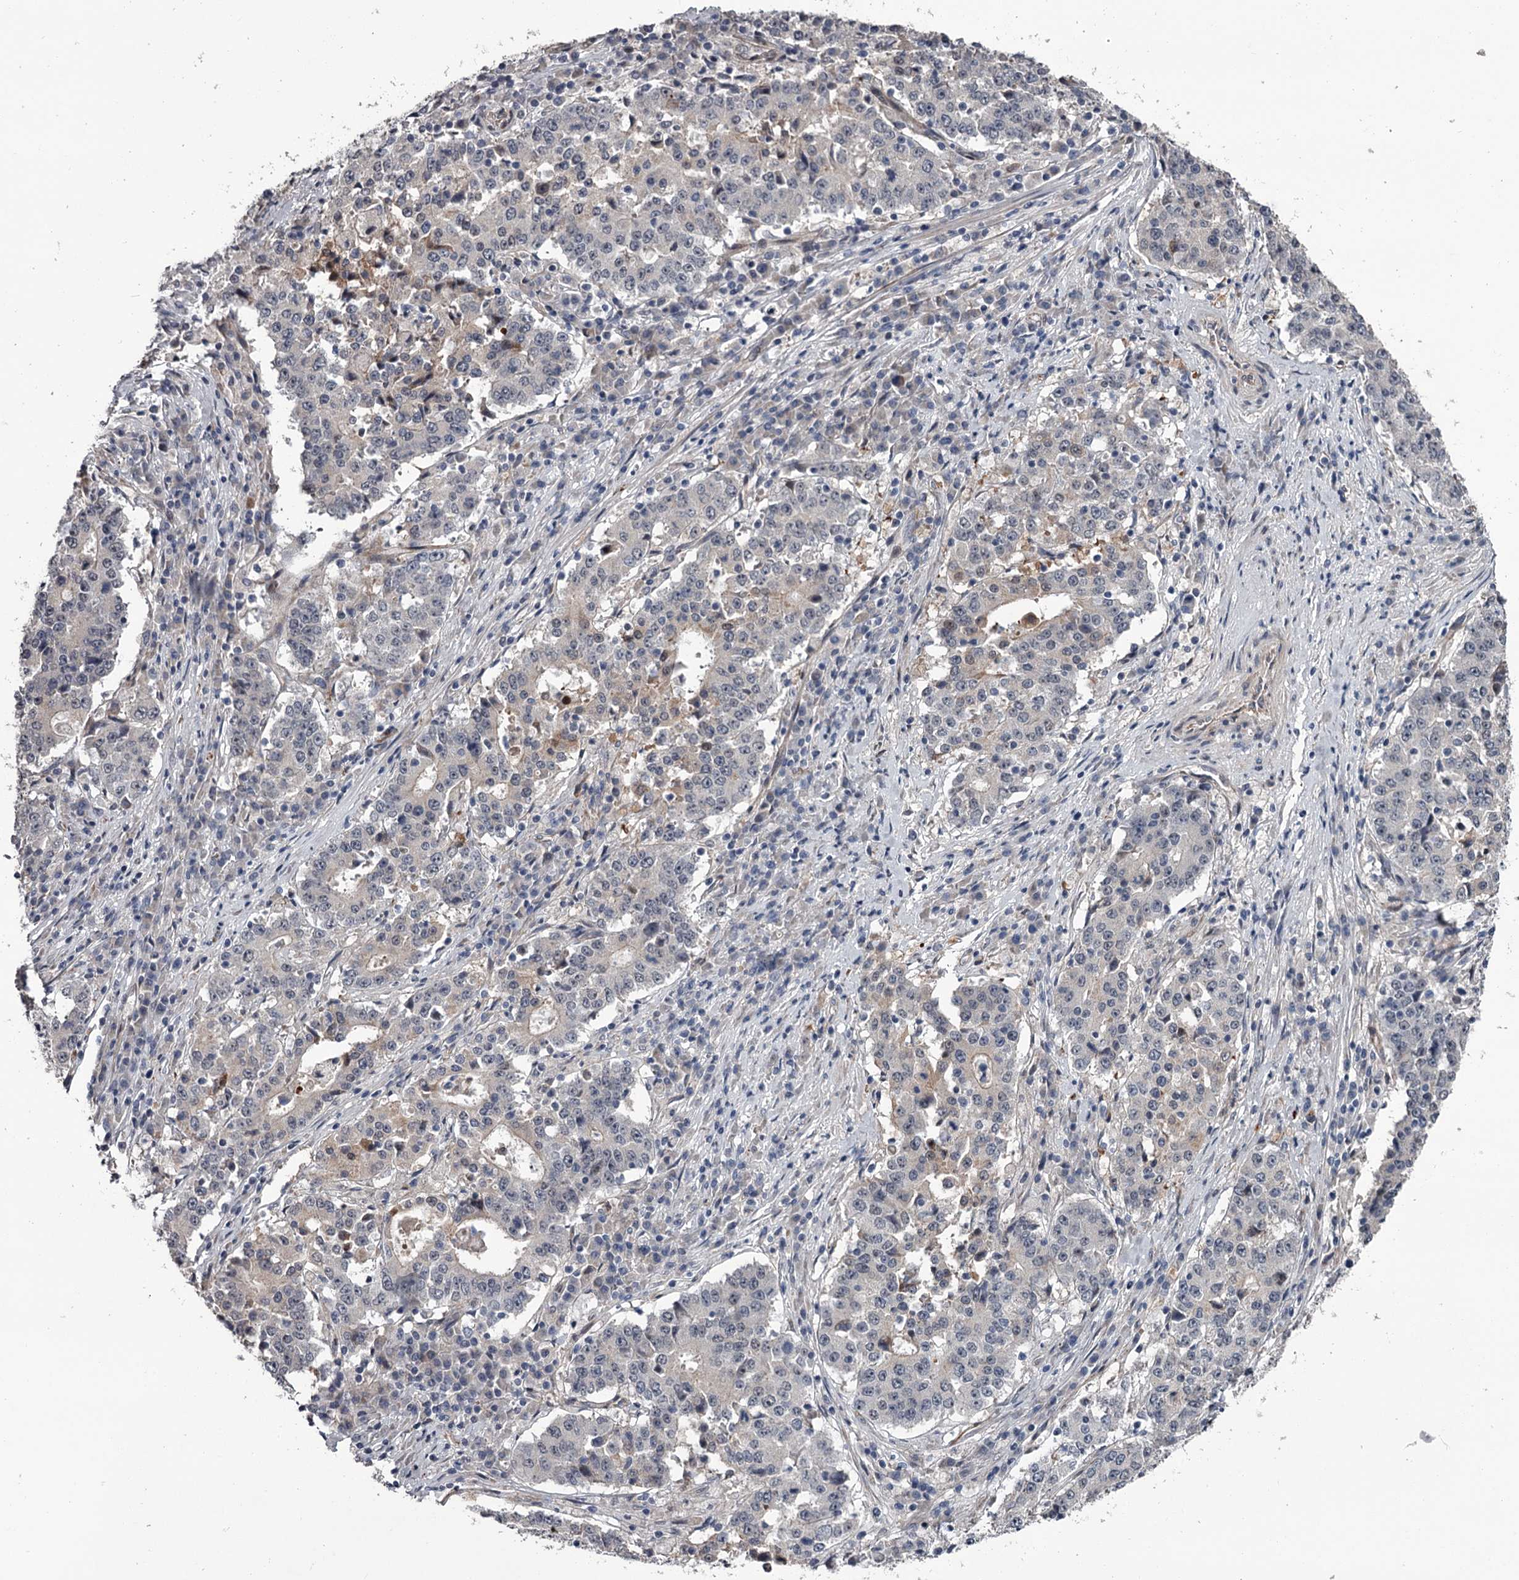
{"staining": {"intensity": "negative", "quantity": "none", "location": "none"}, "tissue": "stomach cancer", "cell_type": "Tumor cells", "image_type": "cancer", "snomed": [{"axis": "morphology", "description": "Adenocarcinoma, NOS"}, {"axis": "topography", "description": "Stomach"}], "caption": "IHC of adenocarcinoma (stomach) demonstrates no staining in tumor cells. The staining is performed using DAB (3,3'-diaminobenzidine) brown chromogen with nuclei counter-stained in using hematoxylin.", "gene": "PRPF40B", "patient": {"sex": "male", "age": 59}}